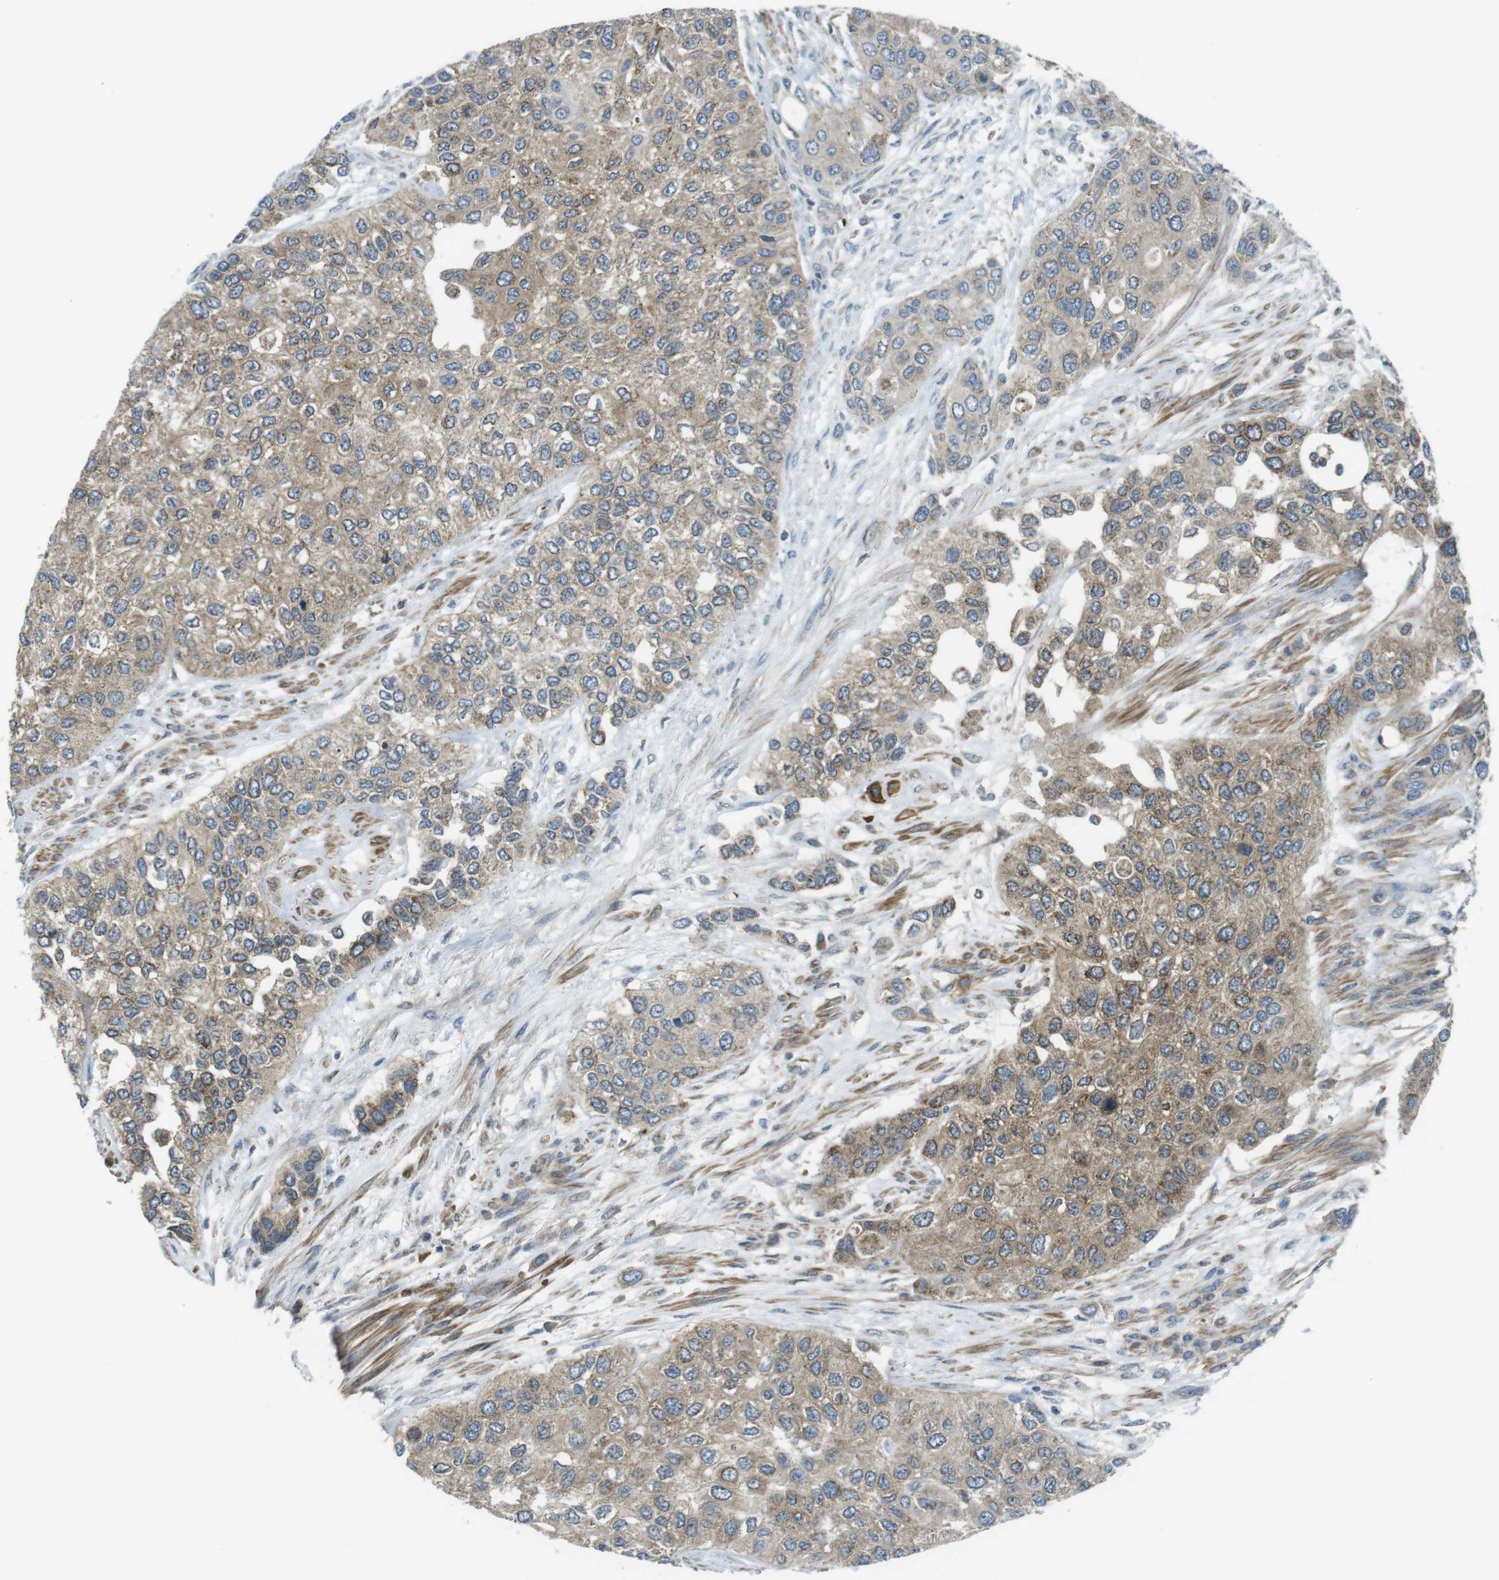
{"staining": {"intensity": "weak", "quantity": ">75%", "location": "cytoplasmic/membranous"}, "tissue": "urothelial cancer", "cell_type": "Tumor cells", "image_type": "cancer", "snomed": [{"axis": "morphology", "description": "Urothelial carcinoma, High grade"}, {"axis": "topography", "description": "Urinary bladder"}], "caption": "Immunohistochemistry histopathology image of urothelial carcinoma (high-grade) stained for a protein (brown), which exhibits low levels of weak cytoplasmic/membranous expression in approximately >75% of tumor cells.", "gene": "LRRC3B", "patient": {"sex": "female", "age": 56}}